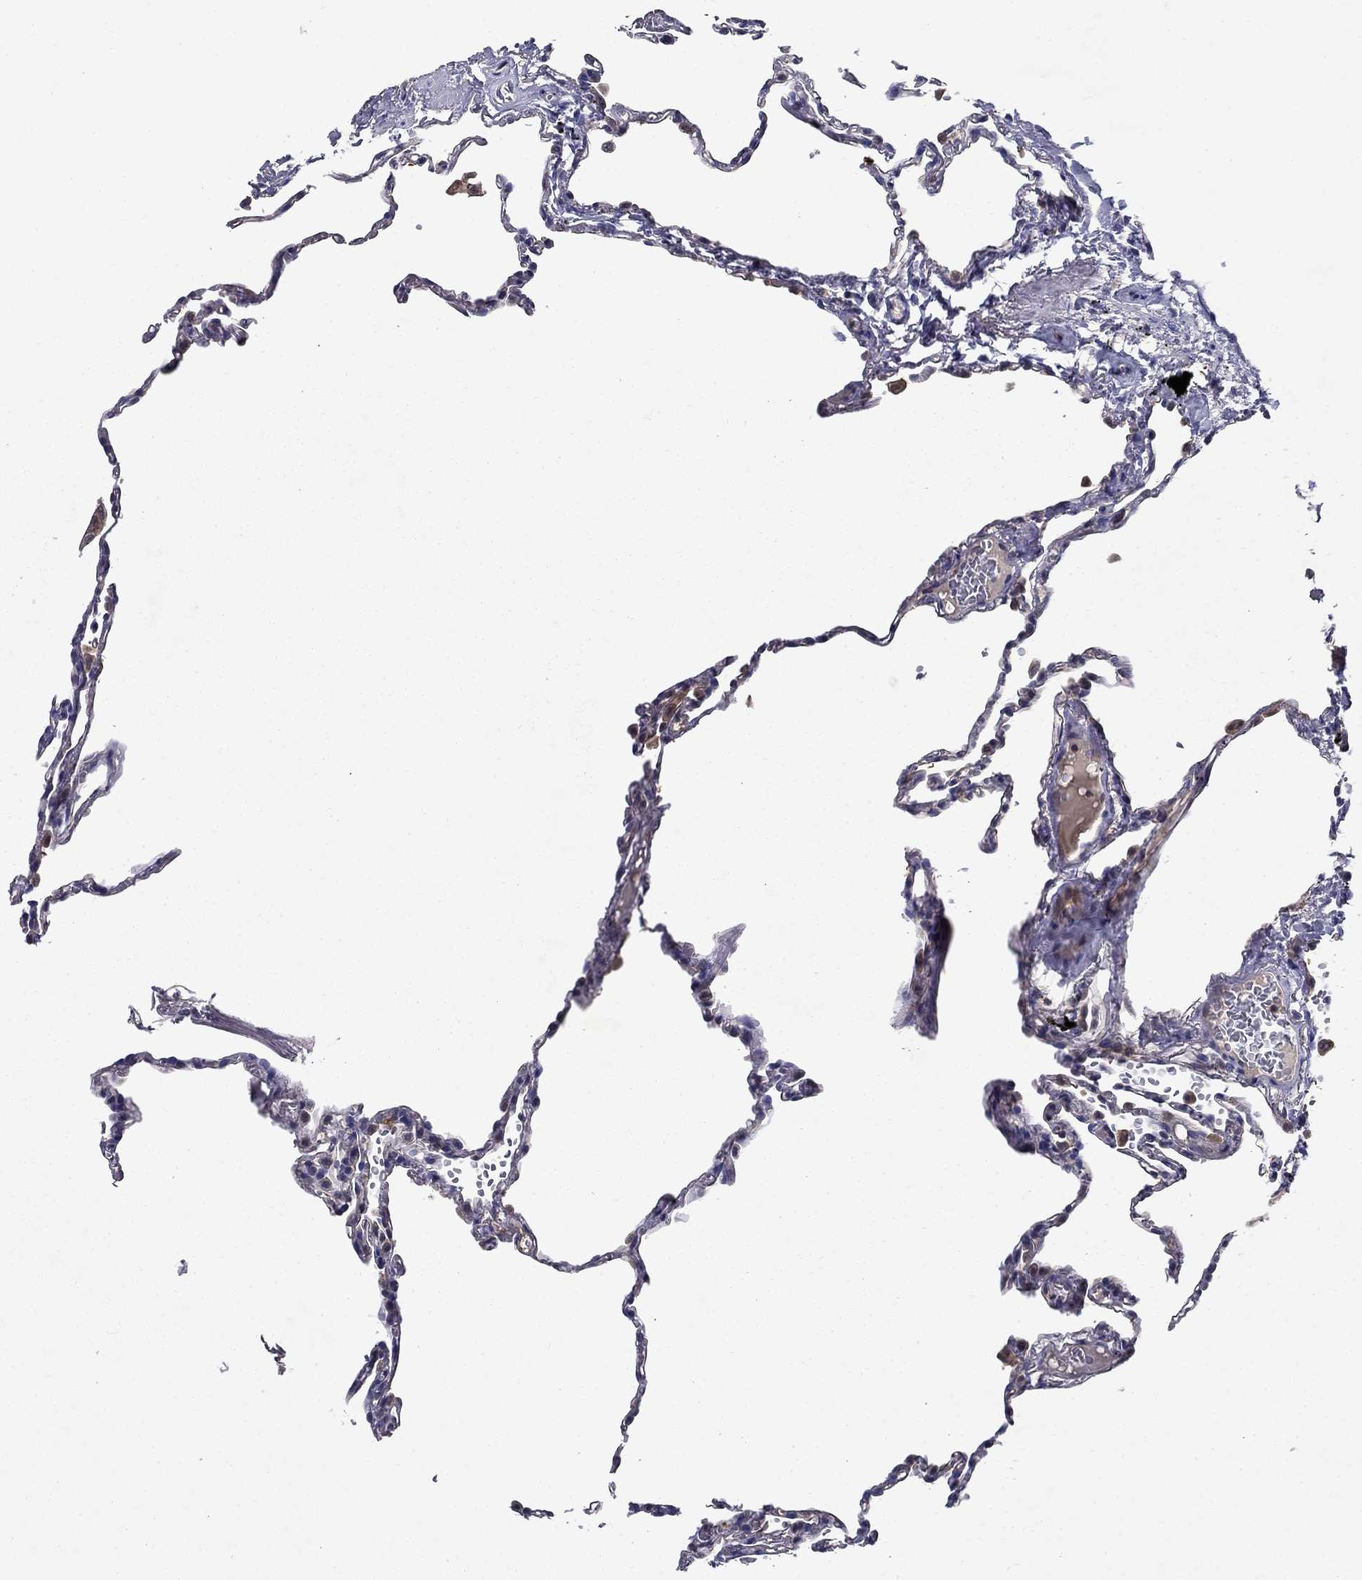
{"staining": {"intensity": "negative", "quantity": "none", "location": "none"}, "tissue": "lung", "cell_type": "Alveolar cells", "image_type": "normal", "snomed": [{"axis": "morphology", "description": "Normal tissue, NOS"}, {"axis": "topography", "description": "Lung"}], "caption": "Immunohistochemistry of benign lung demonstrates no positivity in alveolar cells. (Stains: DAB (3,3'-diaminobenzidine) immunohistochemistry with hematoxylin counter stain, Microscopy: brightfield microscopy at high magnification).", "gene": "GLTP", "patient": {"sex": "male", "age": 78}}